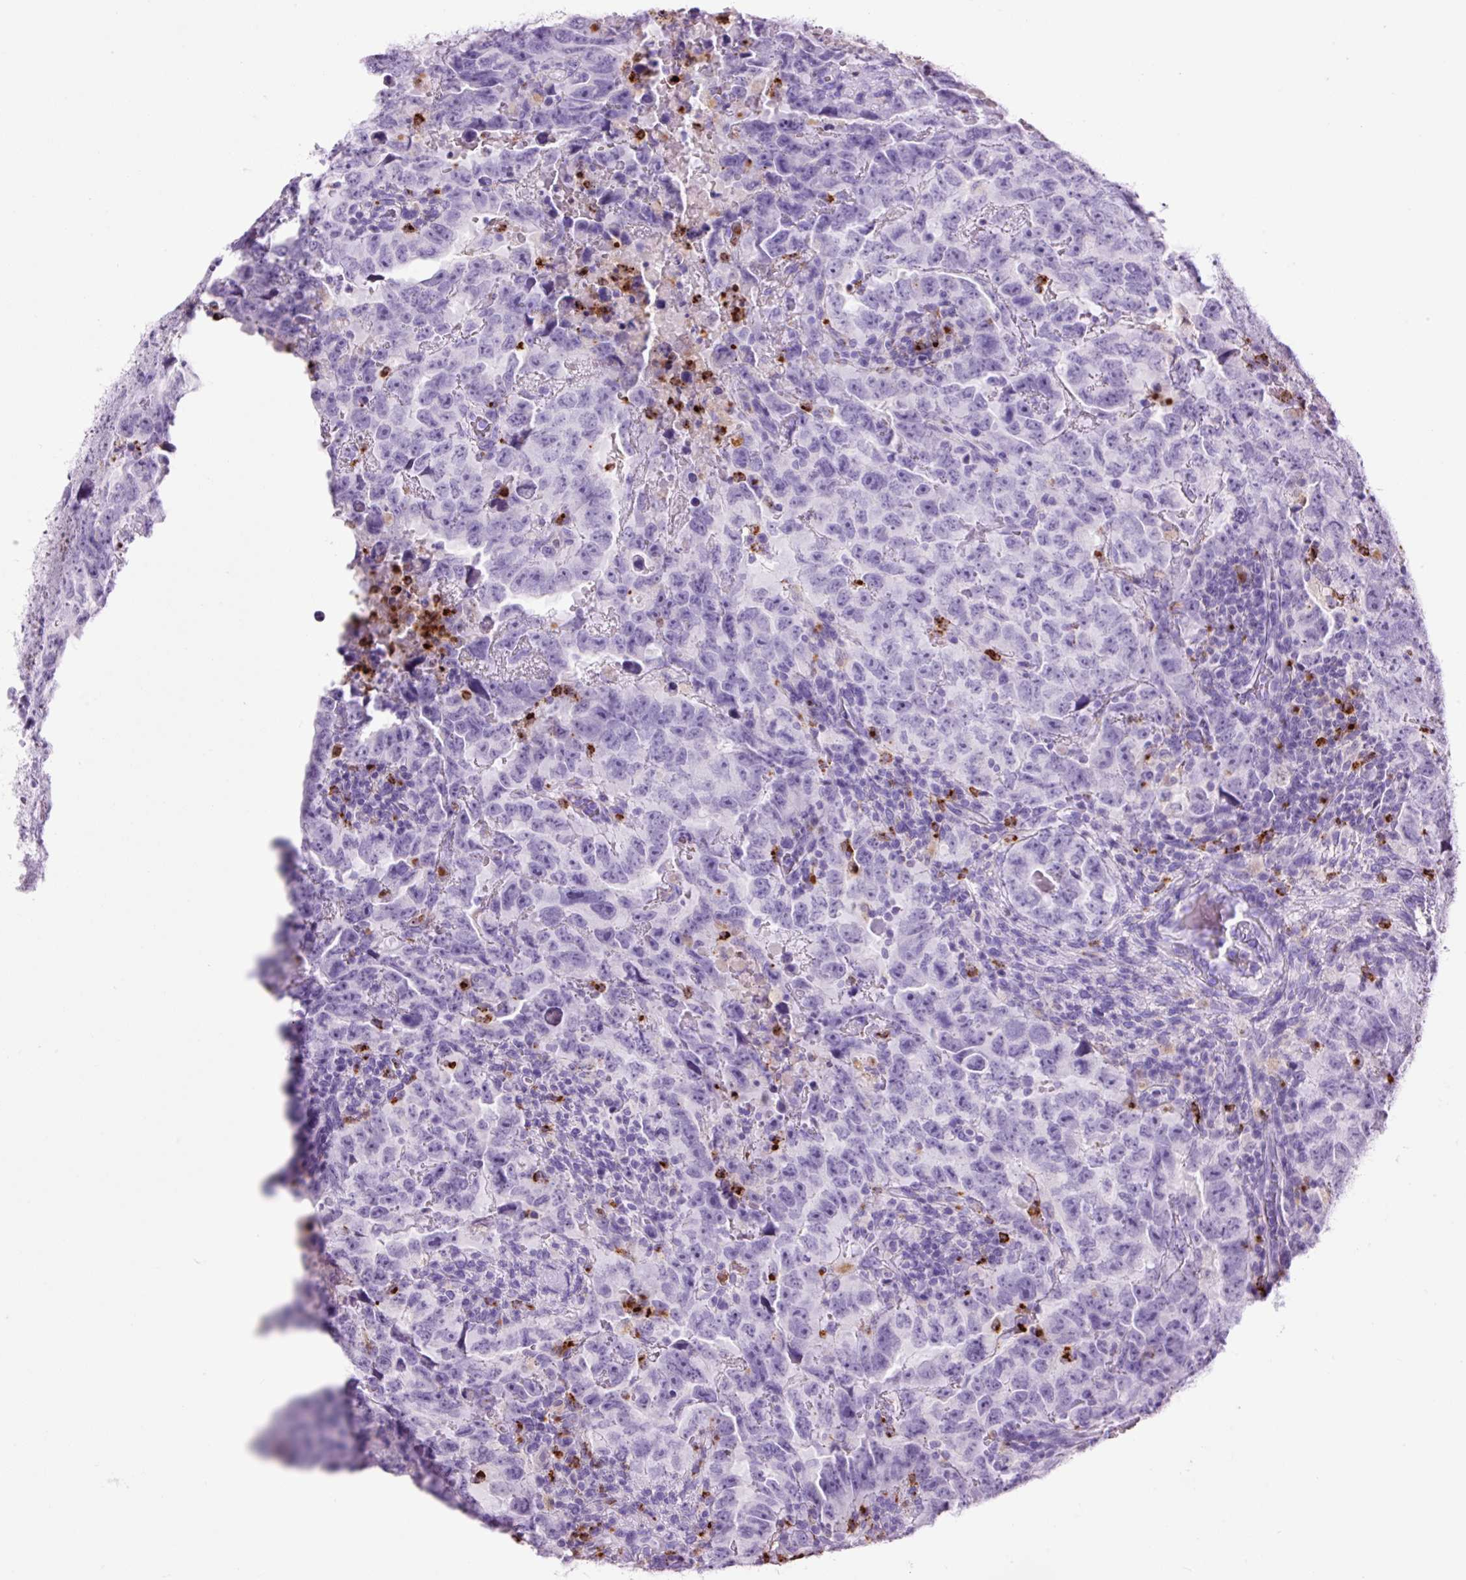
{"staining": {"intensity": "negative", "quantity": "none", "location": "none"}, "tissue": "testis cancer", "cell_type": "Tumor cells", "image_type": "cancer", "snomed": [{"axis": "morphology", "description": "Carcinoma, Embryonal, NOS"}, {"axis": "topography", "description": "Testis"}], "caption": "Immunohistochemical staining of human embryonal carcinoma (testis) demonstrates no significant positivity in tumor cells.", "gene": "LYZ", "patient": {"sex": "male", "age": 24}}